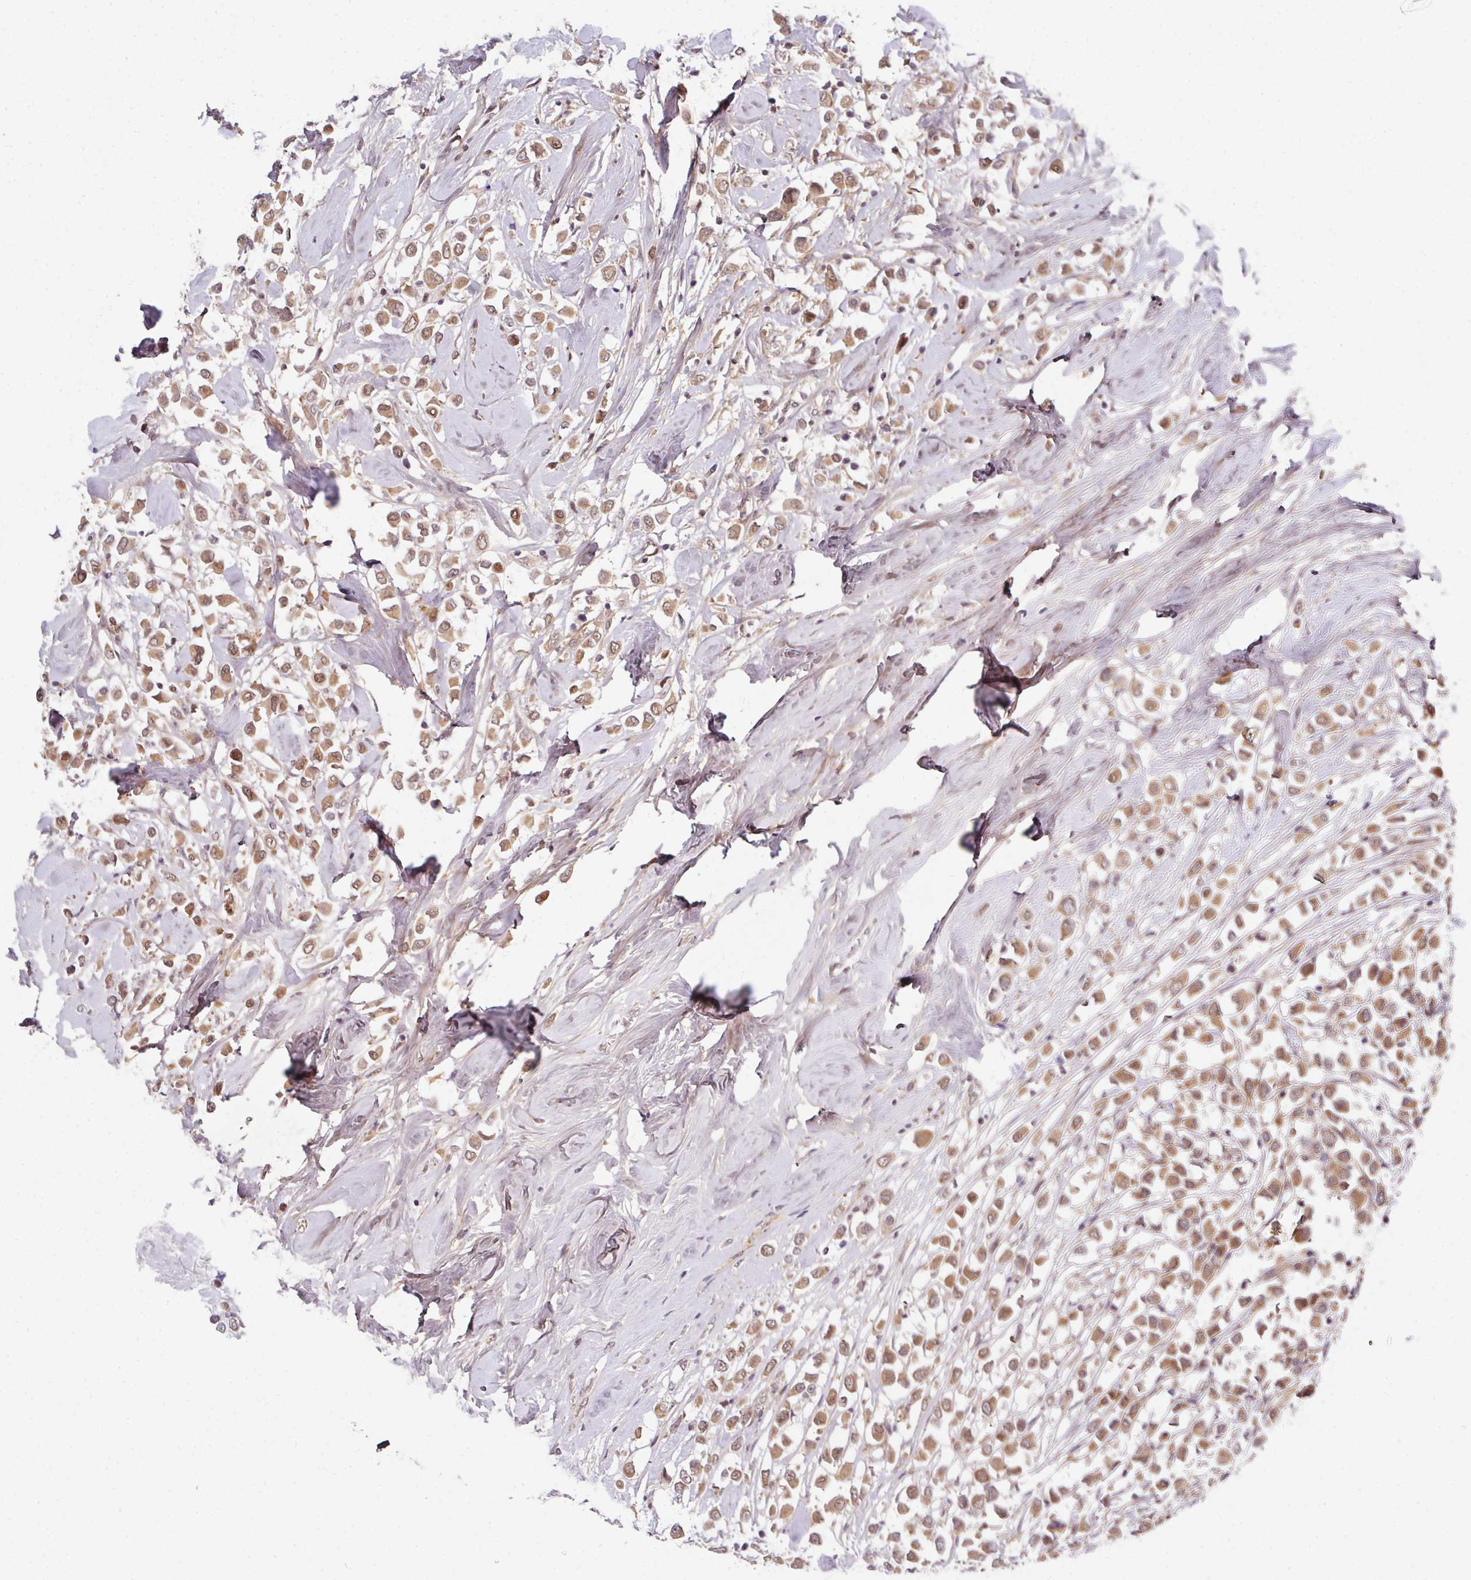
{"staining": {"intensity": "moderate", "quantity": ">75%", "location": "cytoplasmic/membranous,nuclear"}, "tissue": "breast cancer", "cell_type": "Tumor cells", "image_type": "cancer", "snomed": [{"axis": "morphology", "description": "Duct carcinoma"}, {"axis": "topography", "description": "Breast"}], "caption": "High-power microscopy captured an IHC image of breast intraductal carcinoma, revealing moderate cytoplasmic/membranous and nuclear staining in approximately >75% of tumor cells.", "gene": "CAMLG", "patient": {"sex": "female", "age": 61}}